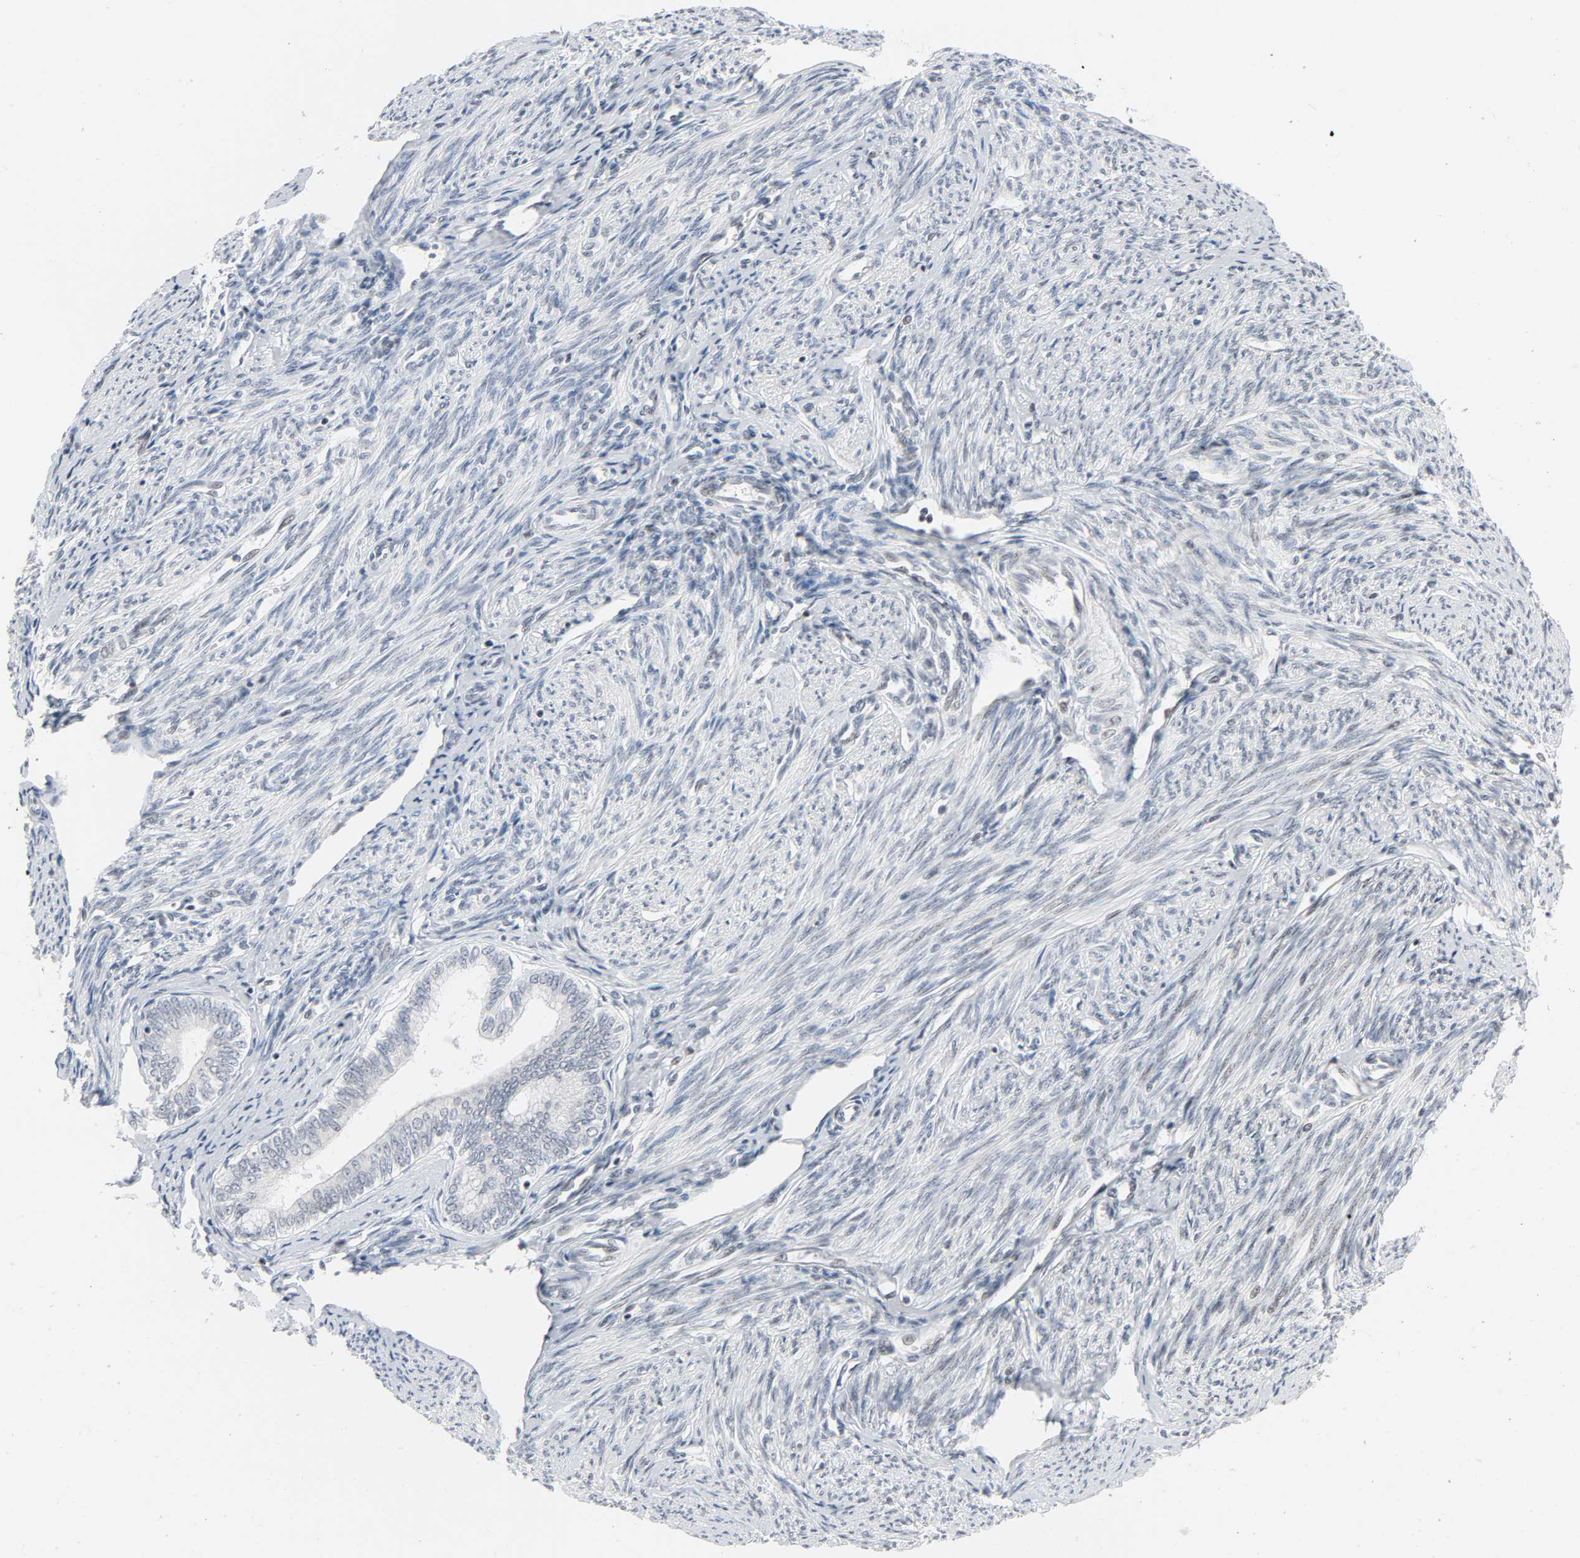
{"staining": {"intensity": "negative", "quantity": "none", "location": "none"}, "tissue": "endometrial cancer", "cell_type": "Tumor cells", "image_type": "cancer", "snomed": [{"axis": "morphology", "description": "Neoplasm, malignant, NOS"}, {"axis": "topography", "description": "Endometrium"}], "caption": "IHC of human endometrial cancer (neoplasm (malignant)) exhibits no positivity in tumor cells.", "gene": "GABPA", "patient": {"sex": "female", "age": 74}}